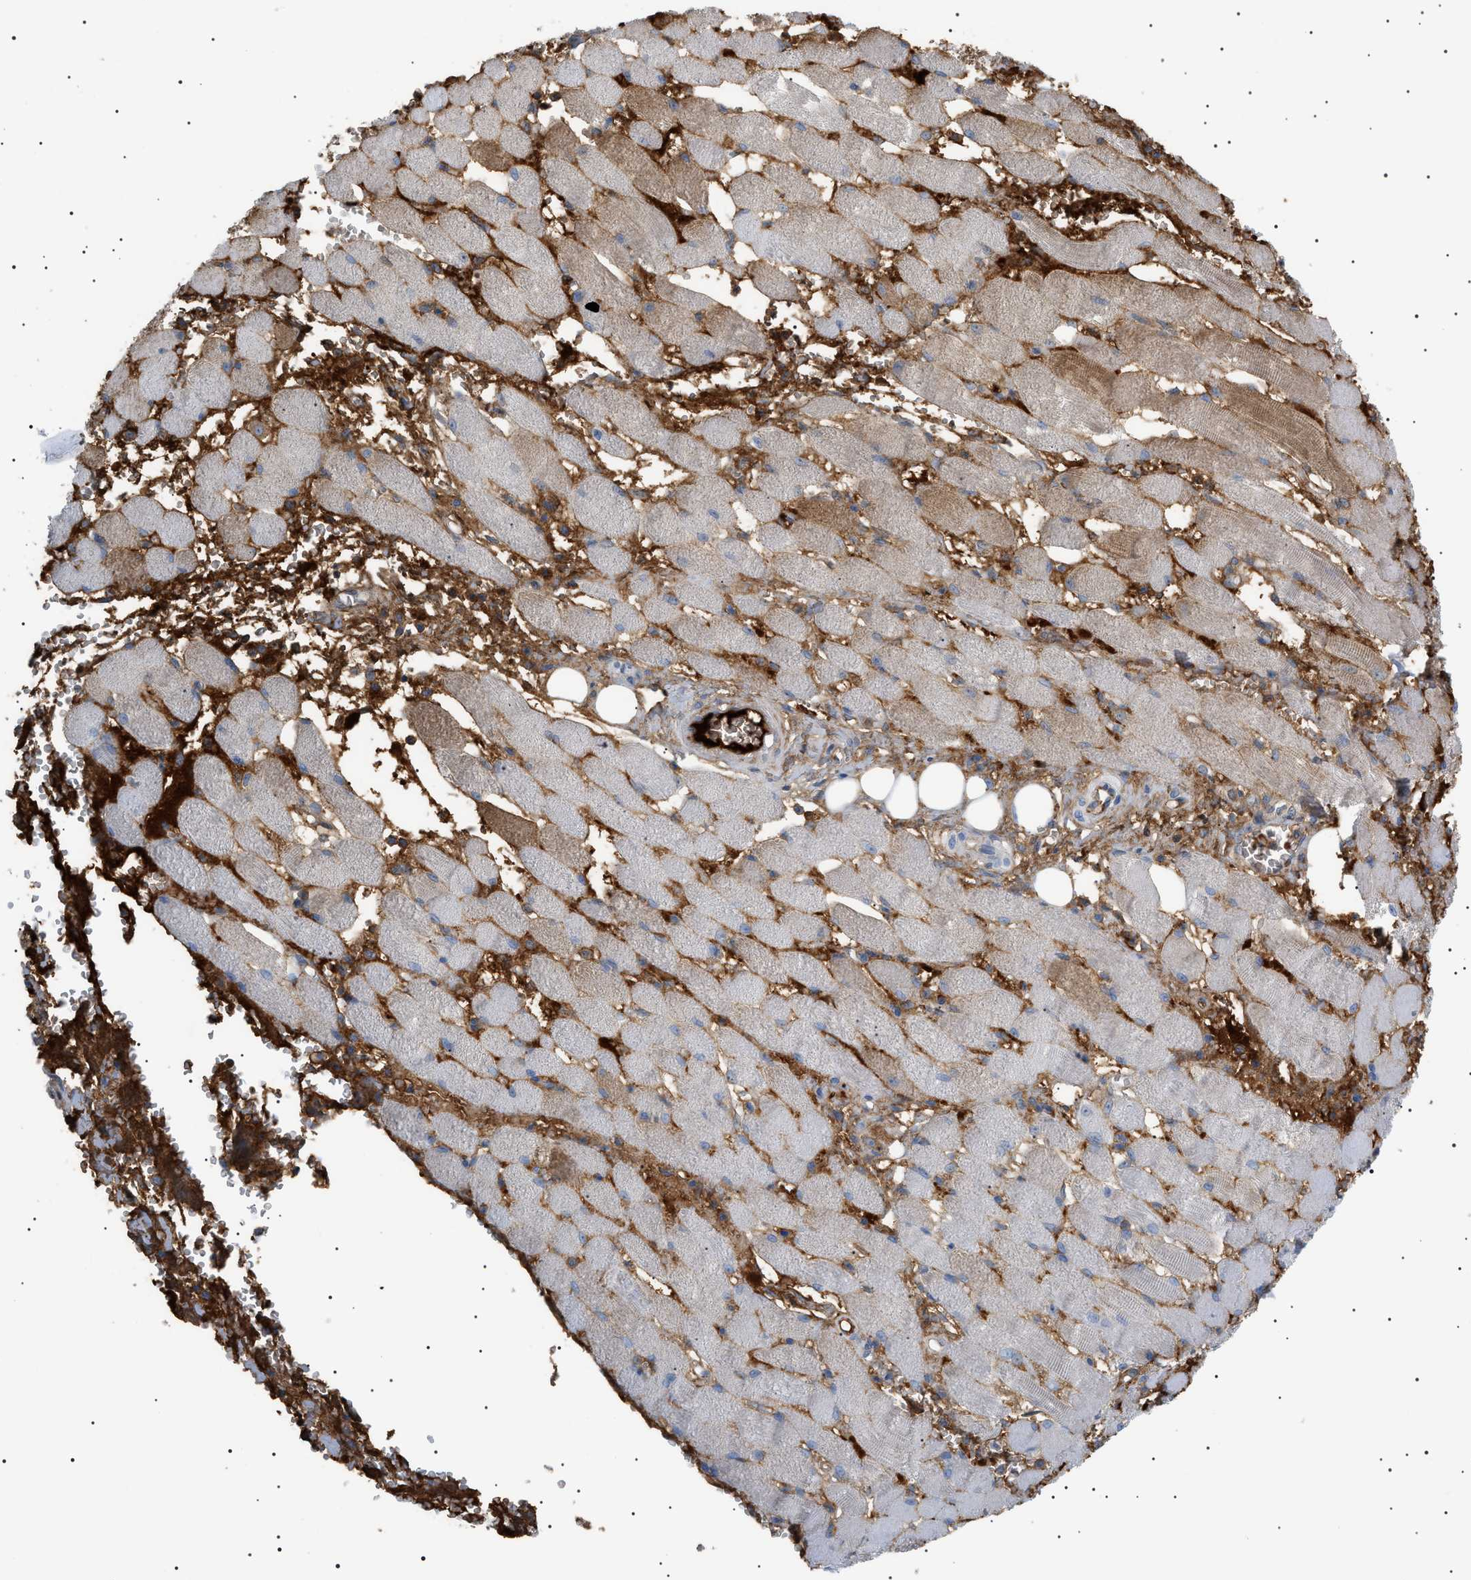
{"staining": {"intensity": "moderate", "quantity": ">75%", "location": "cytoplasmic/membranous"}, "tissue": "adipose tissue", "cell_type": "Adipocytes", "image_type": "normal", "snomed": [{"axis": "morphology", "description": "Squamous cell carcinoma, NOS"}, {"axis": "topography", "description": "Oral tissue"}, {"axis": "topography", "description": "Head-Neck"}], "caption": "Adipose tissue stained with IHC reveals moderate cytoplasmic/membranous positivity in about >75% of adipocytes.", "gene": "LPA", "patient": {"sex": "female", "age": 50}}